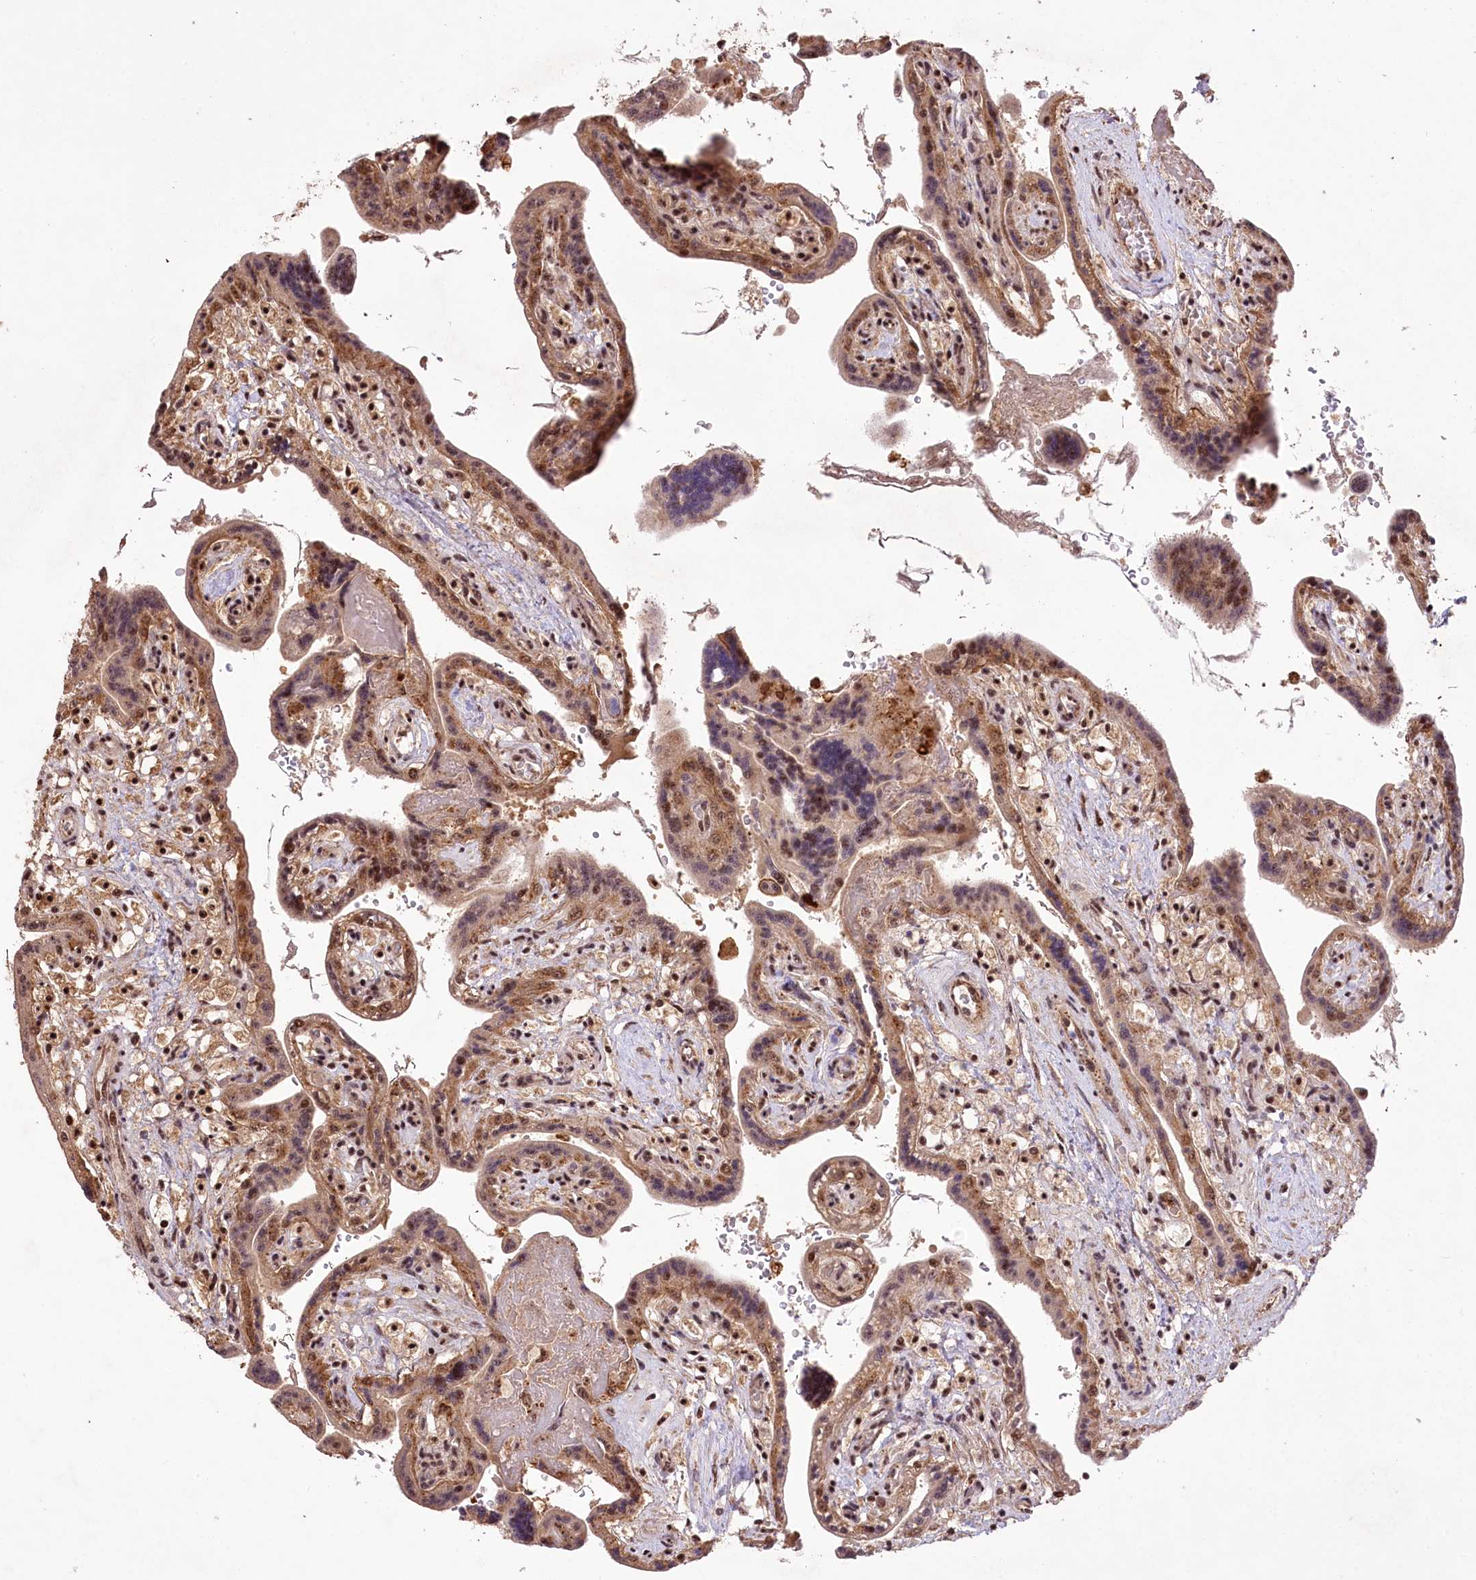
{"staining": {"intensity": "moderate", "quantity": ">75%", "location": "cytoplasmic/membranous,nuclear"}, "tissue": "placenta", "cell_type": "Trophoblastic cells", "image_type": "normal", "snomed": [{"axis": "morphology", "description": "Normal tissue, NOS"}, {"axis": "topography", "description": "Placenta"}], "caption": "Immunohistochemical staining of benign human placenta reveals >75% levels of moderate cytoplasmic/membranous,nuclear protein staining in about >75% of trophoblastic cells.", "gene": "PYROXD1", "patient": {"sex": "female", "age": 37}}